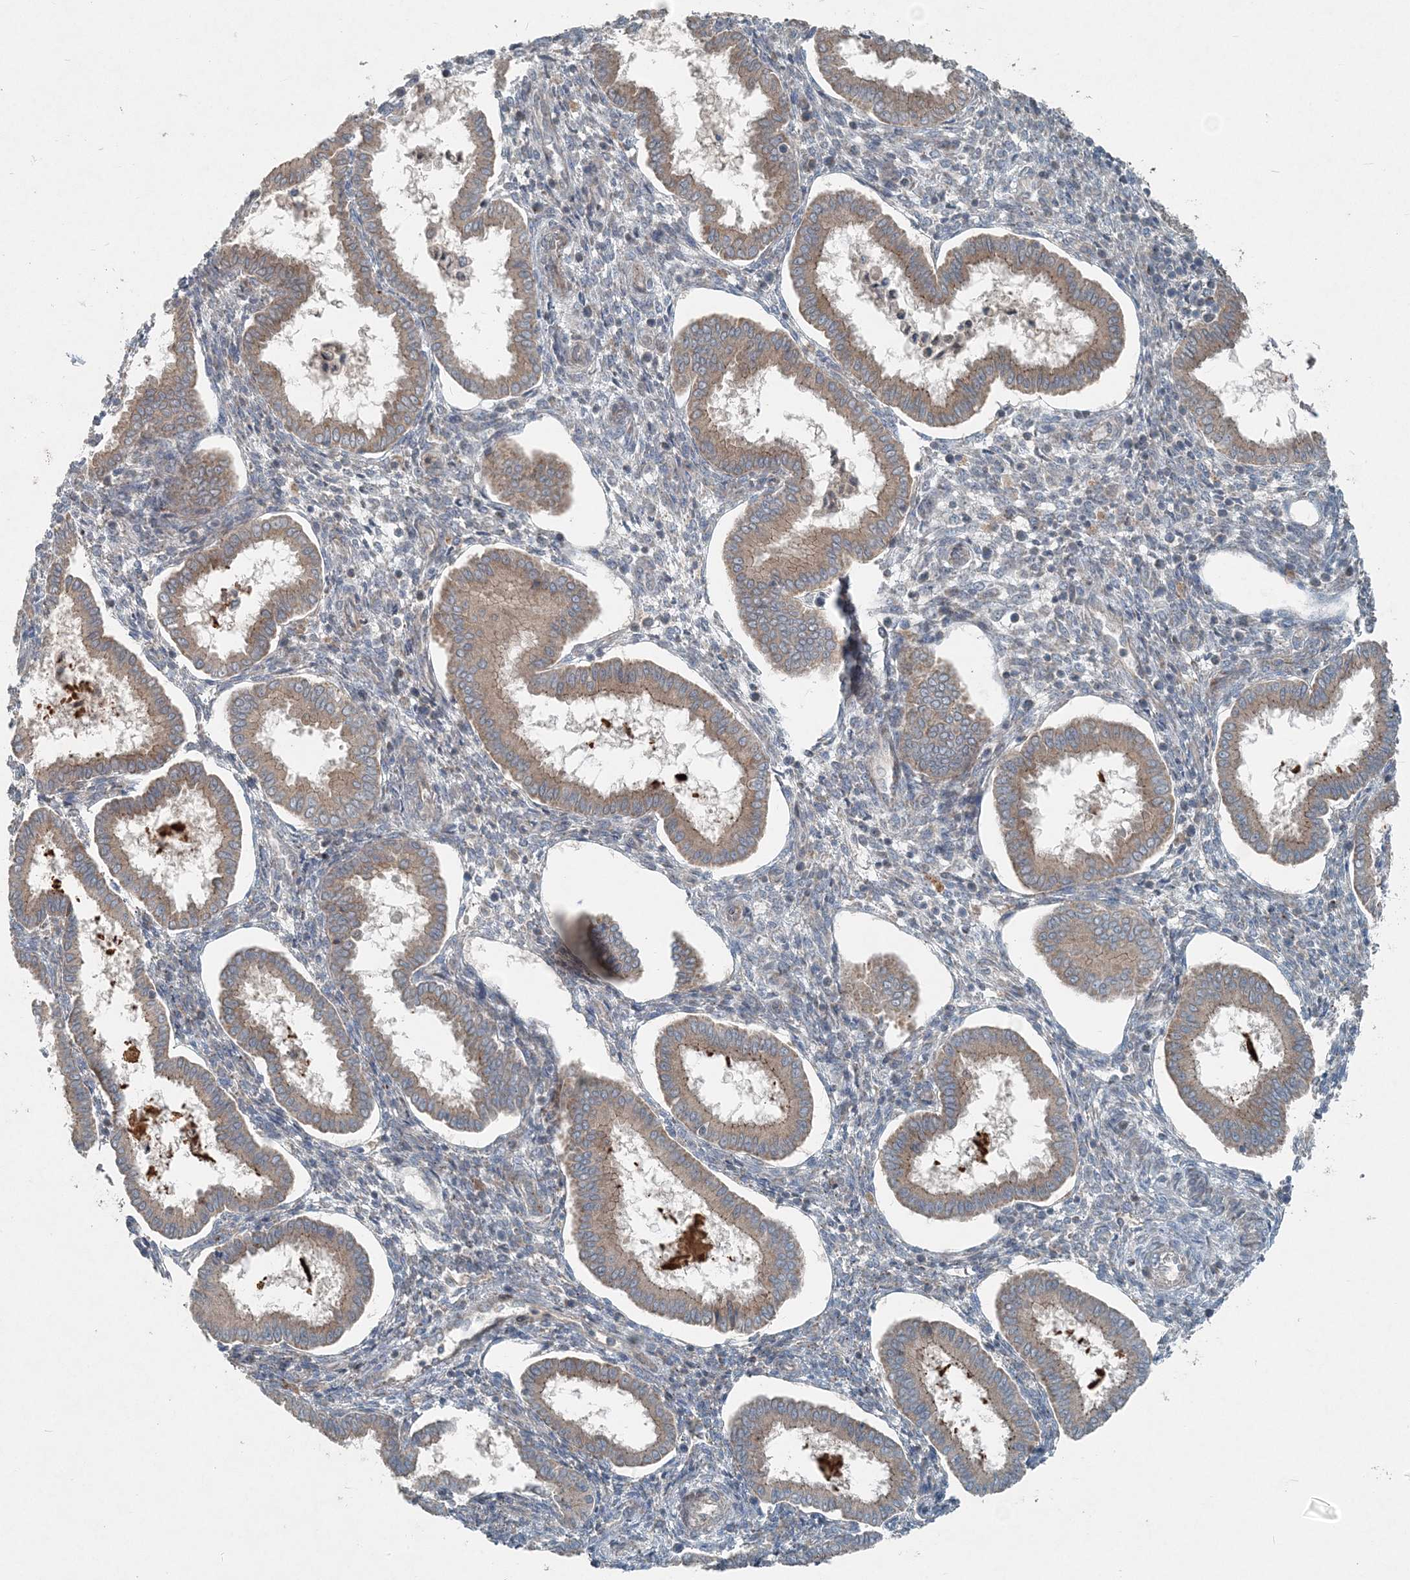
{"staining": {"intensity": "negative", "quantity": "none", "location": "none"}, "tissue": "endometrium", "cell_type": "Cells in endometrial stroma", "image_type": "normal", "snomed": [{"axis": "morphology", "description": "Normal tissue, NOS"}, {"axis": "topography", "description": "Endometrium"}], "caption": "An image of endometrium stained for a protein shows no brown staining in cells in endometrial stroma. Brightfield microscopy of immunohistochemistry (IHC) stained with DAB (brown) and hematoxylin (blue), captured at high magnification.", "gene": "INTU", "patient": {"sex": "female", "age": 24}}